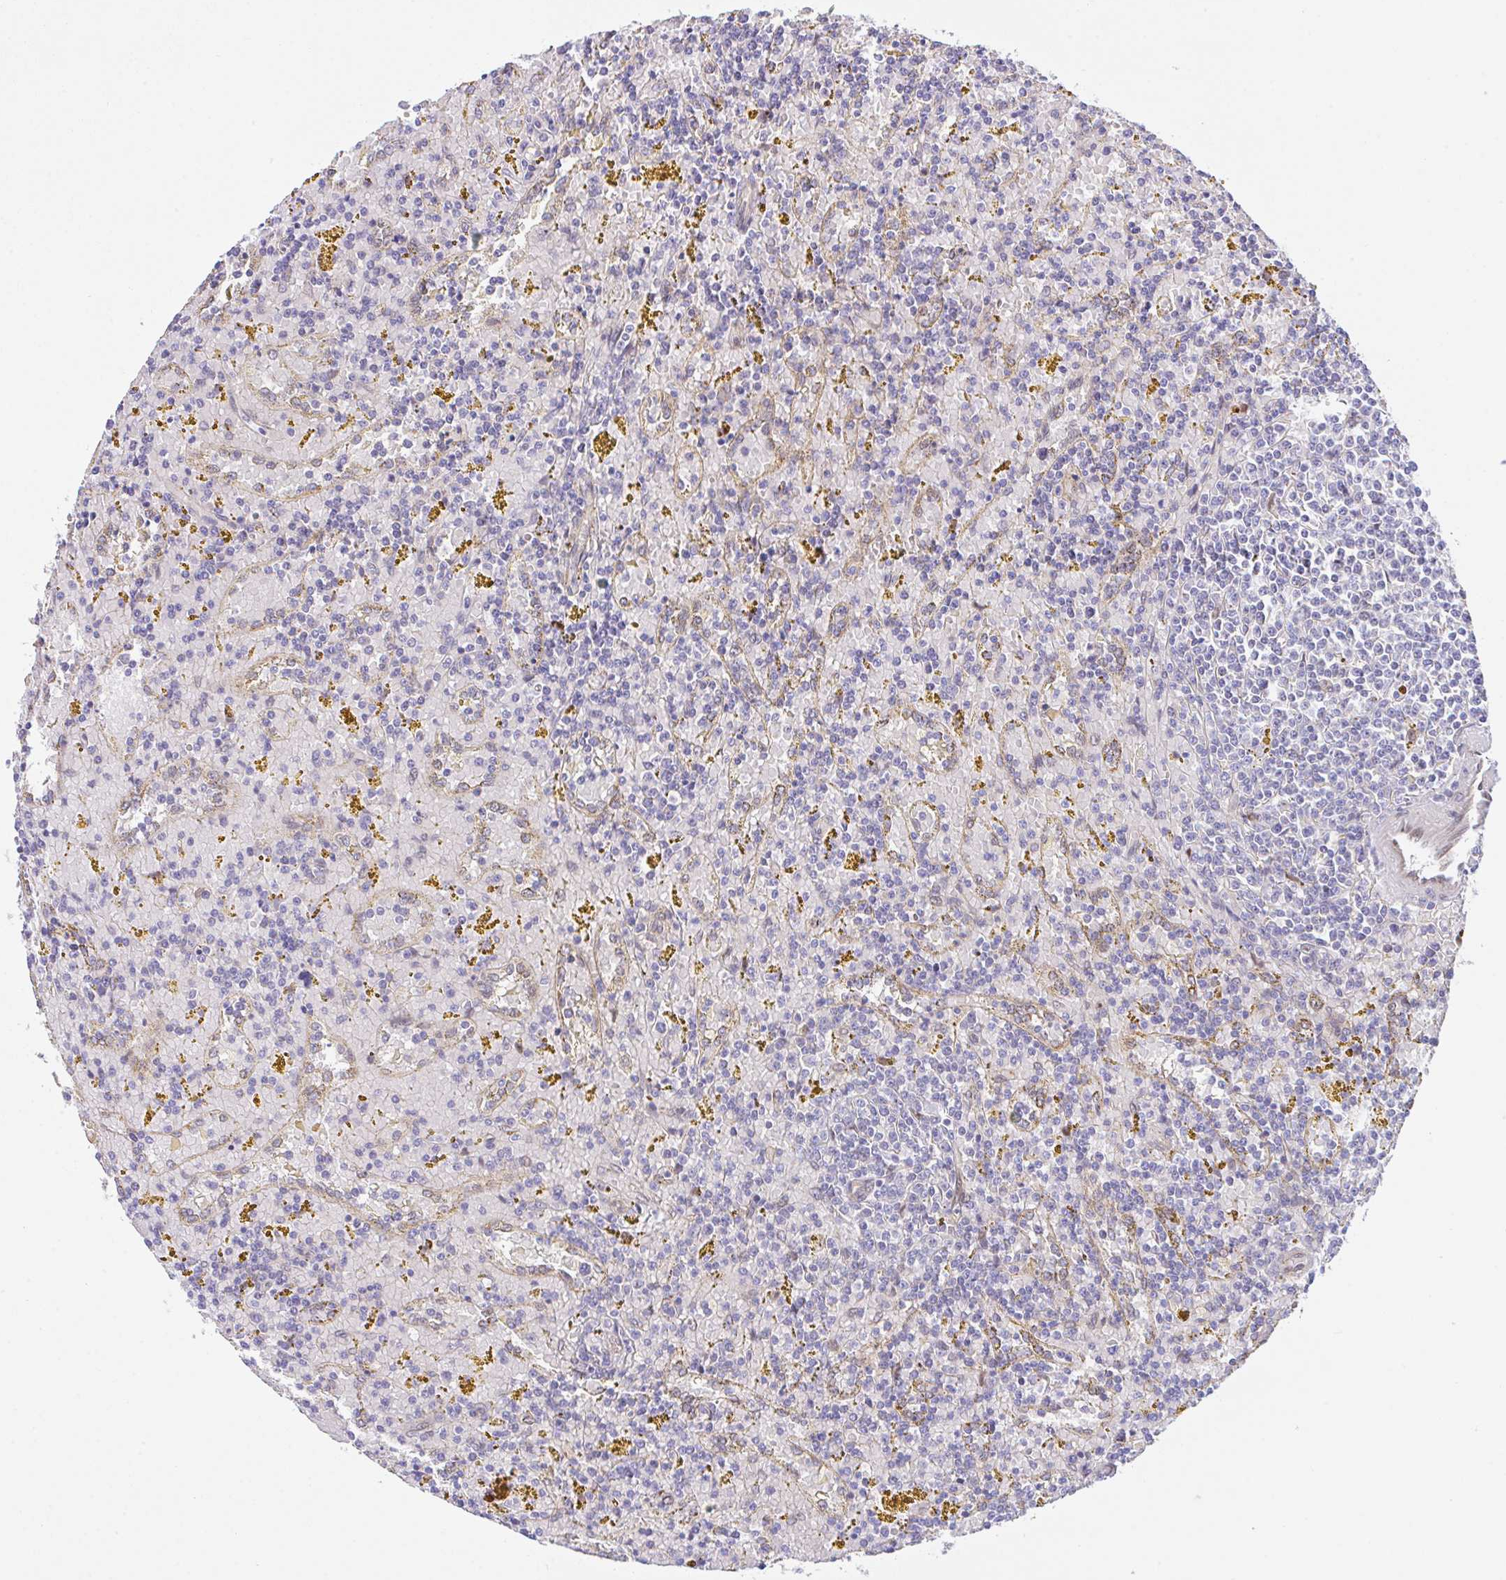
{"staining": {"intensity": "negative", "quantity": "none", "location": "none"}, "tissue": "lymphoma", "cell_type": "Tumor cells", "image_type": "cancer", "snomed": [{"axis": "morphology", "description": "Malignant lymphoma, non-Hodgkin's type, Low grade"}, {"axis": "topography", "description": "Spleen"}, {"axis": "topography", "description": "Lymph node"}], "caption": "Tumor cells show no significant protein positivity in malignant lymphoma, non-Hodgkin's type (low-grade). Brightfield microscopy of IHC stained with DAB (3,3'-diaminobenzidine) (brown) and hematoxylin (blue), captured at high magnification.", "gene": "ZBED3", "patient": {"sex": "female", "age": 66}}